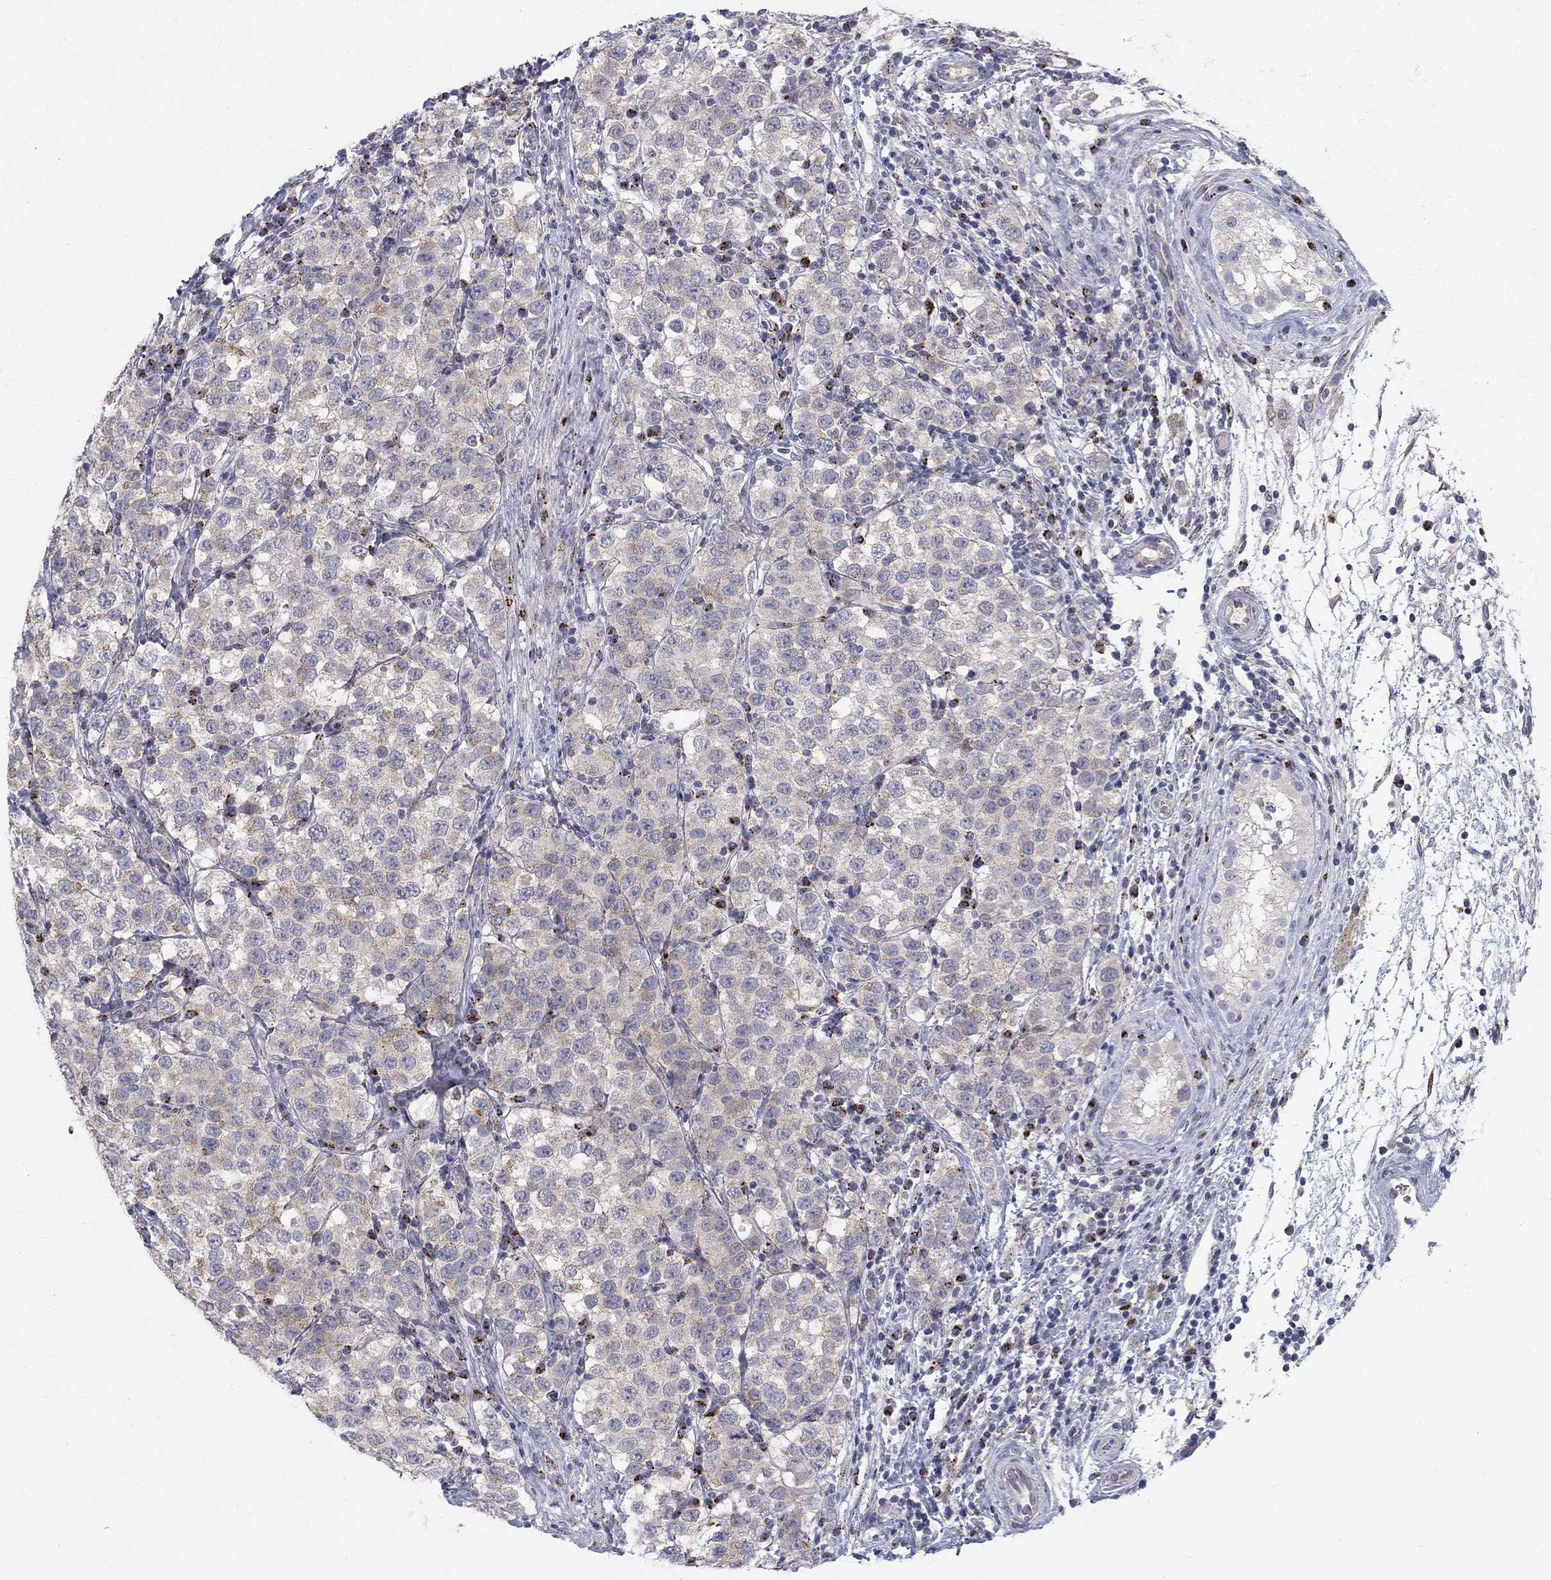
{"staining": {"intensity": "weak", "quantity": "25%-75%", "location": "cytoplasmic/membranous"}, "tissue": "testis cancer", "cell_type": "Tumor cells", "image_type": "cancer", "snomed": [{"axis": "morphology", "description": "Seminoma, NOS"}, {"axis": "topography", "description": "Testis"}], "caption": "Protein analysis of testis cancer (seminoma) tissue demonstrates weak cytoplasmic/membranous expression in approximately 25%-75% of tumor cells.", "gene": "PANK3", "patient": {"sex": "male", "age": 34}}